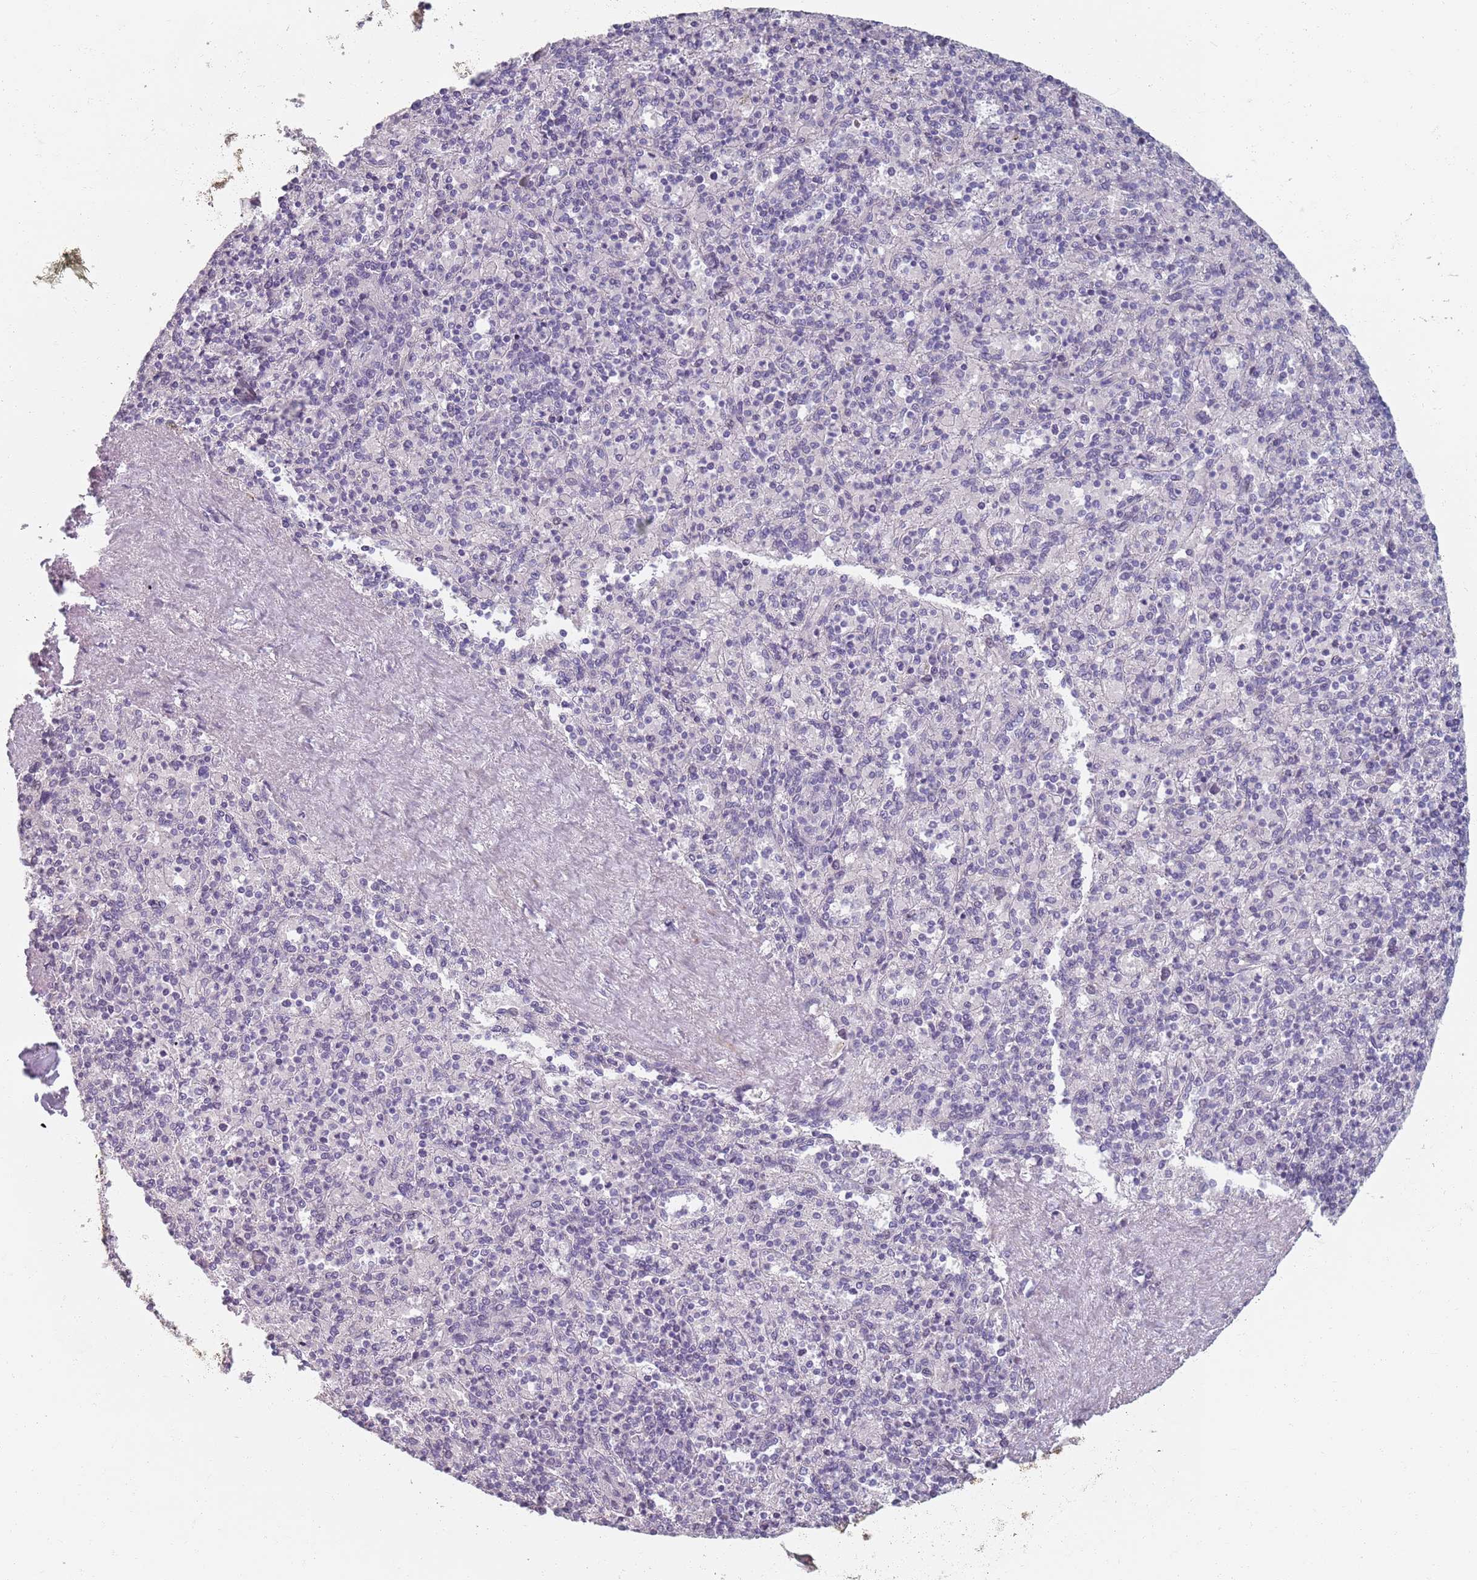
{"staining": {"intensity": "negative", "quantity": "none", "location": "none"}, "tissue": "spleen", "cell_type": "Cells in red pulp", "image_type": "normal", "snomed": [{"axis": "morphology", "description": "Normal tissue, NOS"}, {"axis": "topography", "description": "Spleen"}], "caption": "Immunohistochemical staining of benign human spleen shows no significant staining in cells in red pulp.", "gene": "SAMD1", "patient": {"sex": "male", "age": 82}}